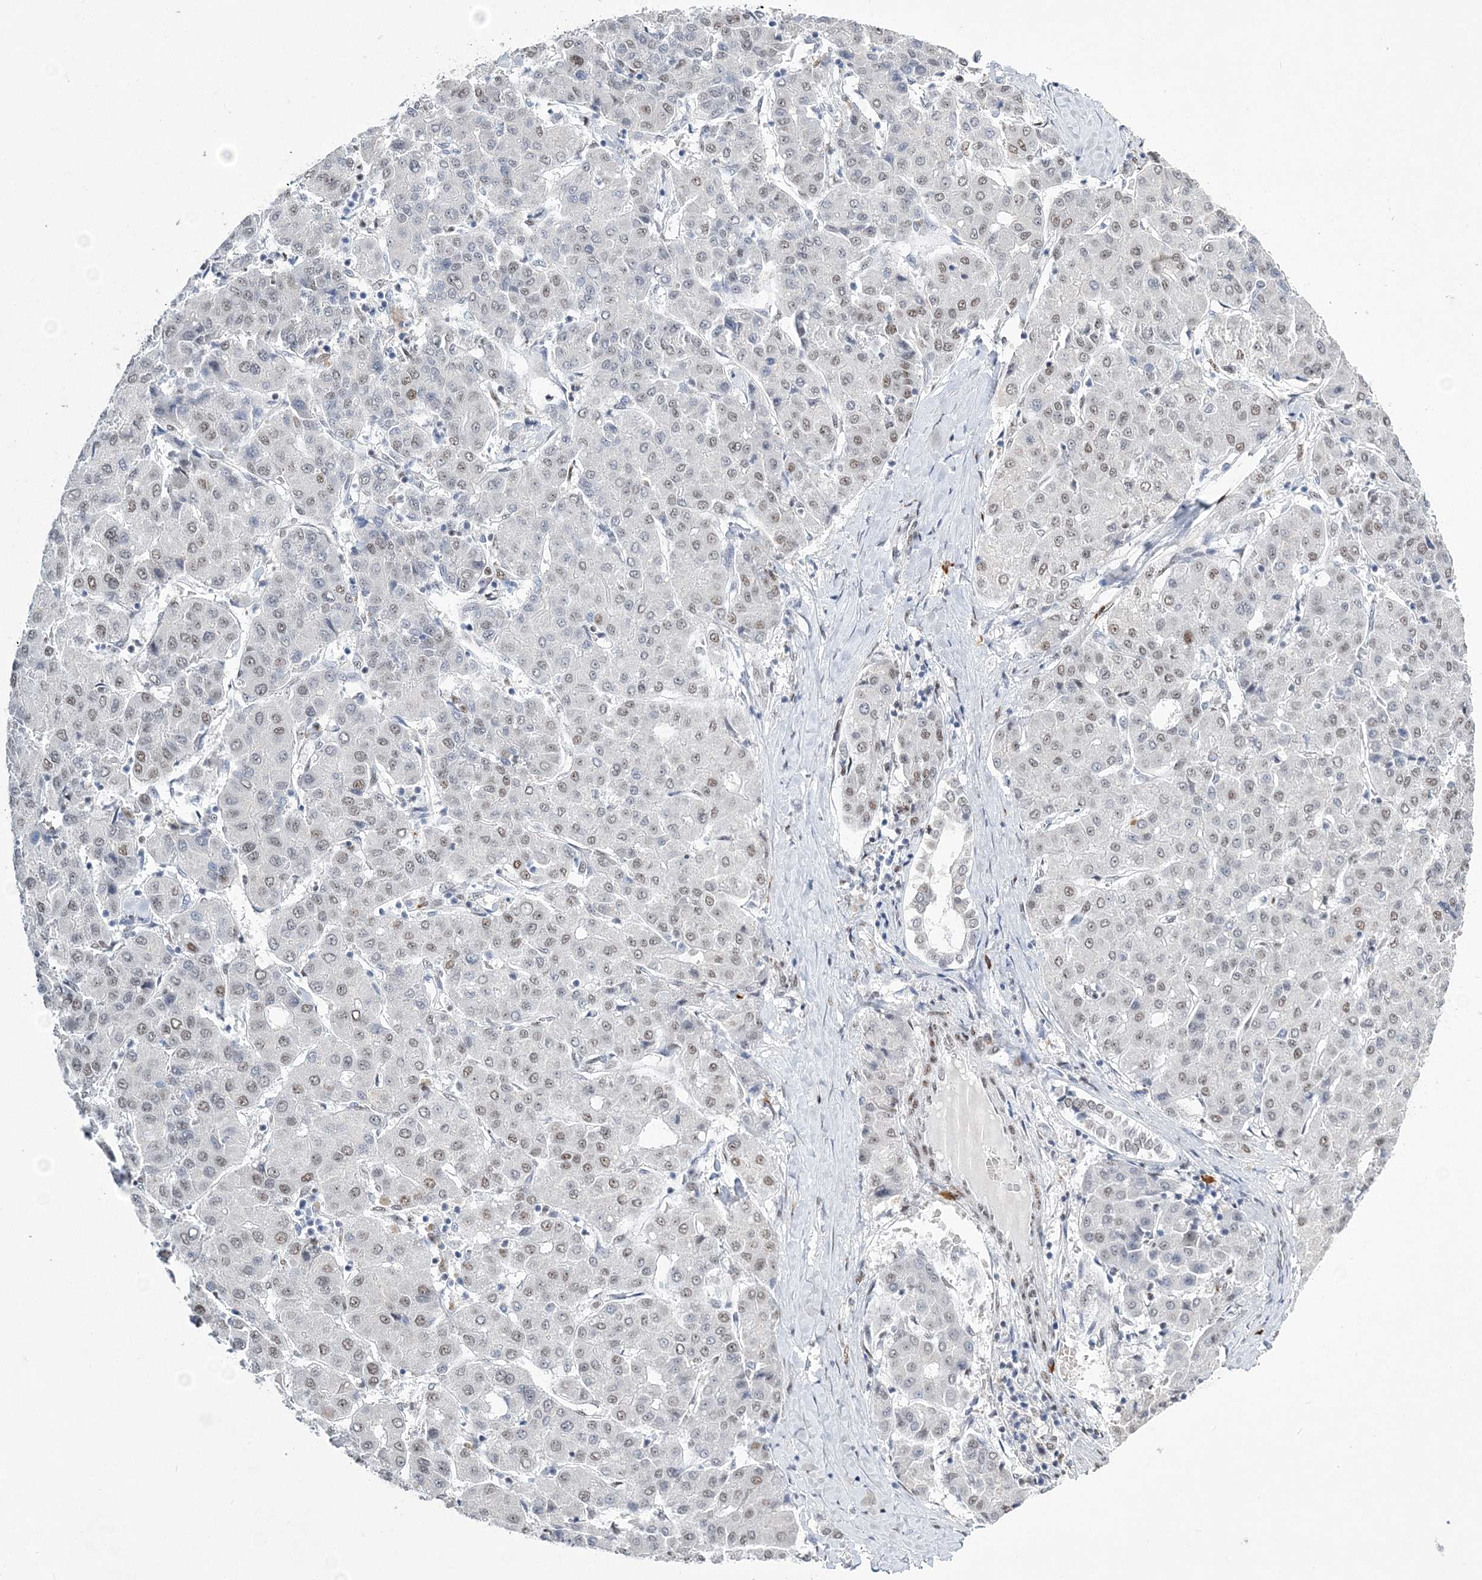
{"staining": {"intensity": "moderate", "quantity": "25%-75%", "location": "nuclear"}, "tissue": "liver cancer", "cell_type": "Tumor cells", "image_type": "cancer", "snomed": [{"axis": "morphology", "description": "Carcinoma, Hepatocellular, NOS"}, {"axis": "topography", "description": "Liver"}], "caption": "Moderate nuclear expression for a protein is seen in about 25%-75% of tumor cells of hepatocellular carcinoma (liver) using IHC.", "gene": "ZBTB7A", "patient": {"sex": "male", "age": 65}}